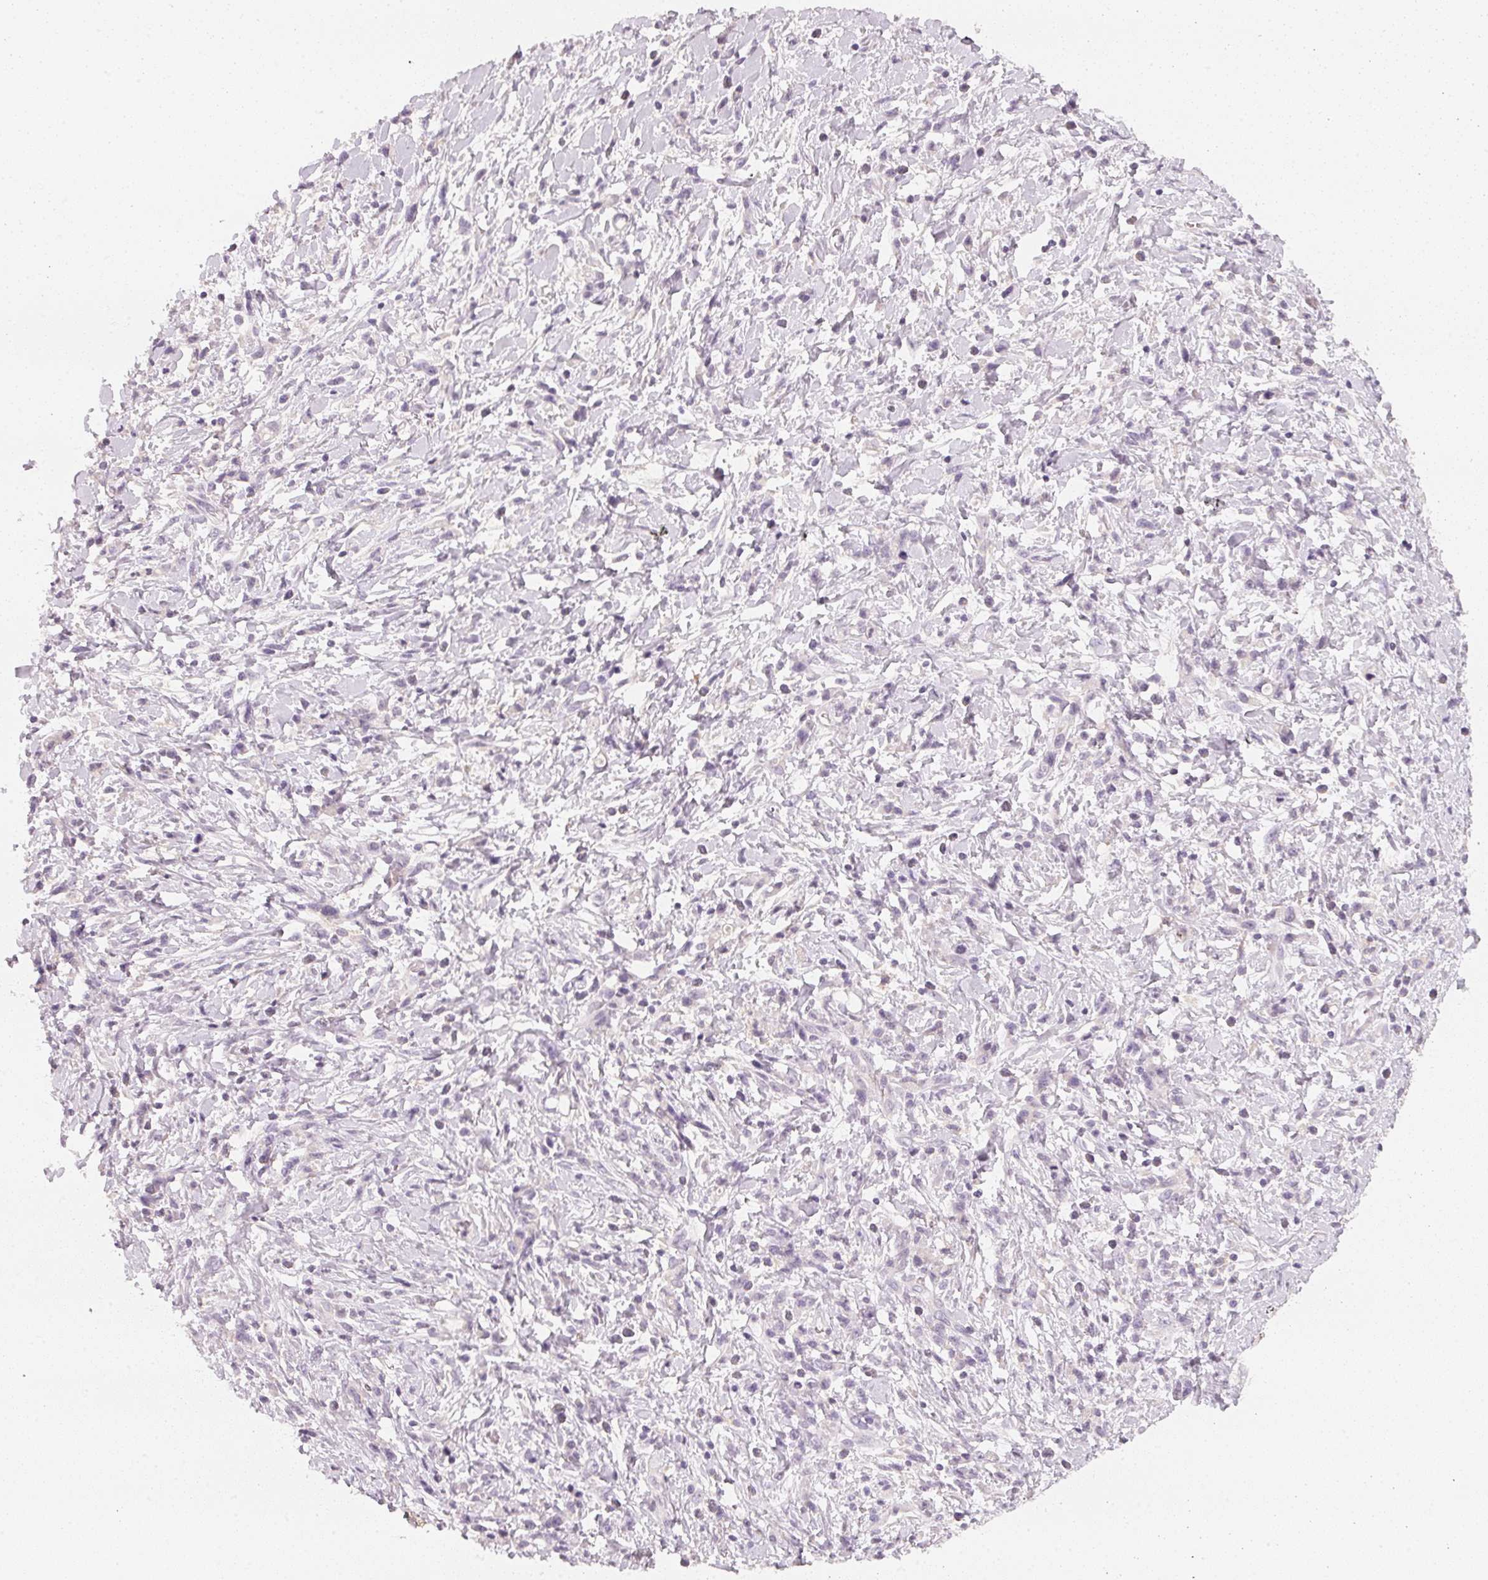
{"staining": {"intensity": "negative", "quantity": "none", "location": "none"}, "tissue": "stomach cancer", "cell_type": "Tumor cells", "image_type": "cancer", "snomed": [{"axis": "morphology", "description": "Adenocarcinoma, NOS"}, {"axis": "topography", "description": "Stomach"}], "caption": "IHC micrograph of neoplastic tissue: human stomach adenocarcinoma stained with DAB (3,3'-diaminobenzidine) reveals no significant protein expression in tumor cells.", "gene": "CFAP276", "patient": {"sex": "female", "age": 84}}